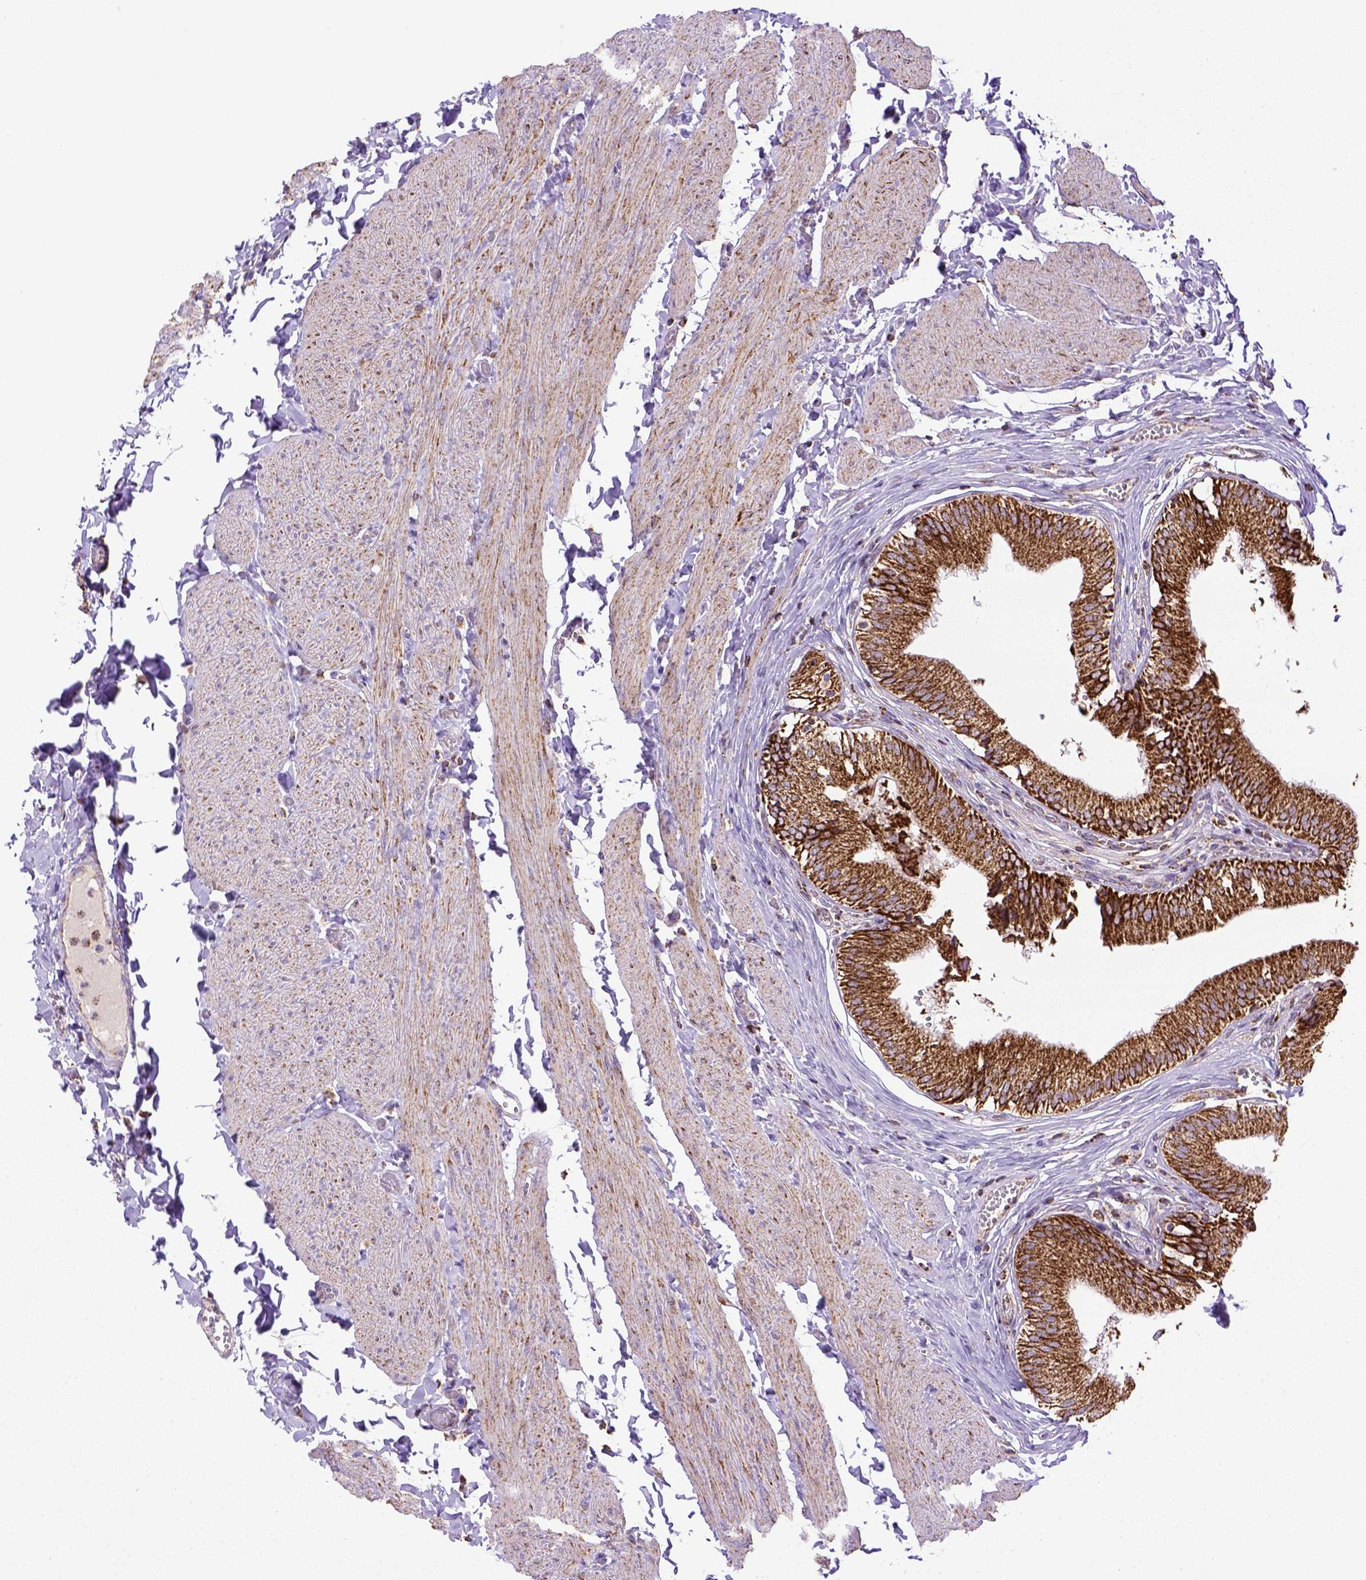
{"staining": {"intensity": "strong", "quantity": ">75%", "location": "cytoplasmic/membranous"}, "tissue": "gallbladder", "cell_type": "Glandular cells", "image_type": "normal", "snomed": [{"axis": "morphology", "description": "Normal tissue, NOS"}, {"axis": "topography", "description": "Gallbladder"}, {"axis": "topography", "description": "Peripheral nerve tissue"}], "caption": "Strong cytoplasmic/membranous positivity for a protein is appreciated in about >75% of glandular cells of benign gallbladder using immunohistochemistry.", "gene": "MT", "patient": {"sex": "male", "age": 17}}